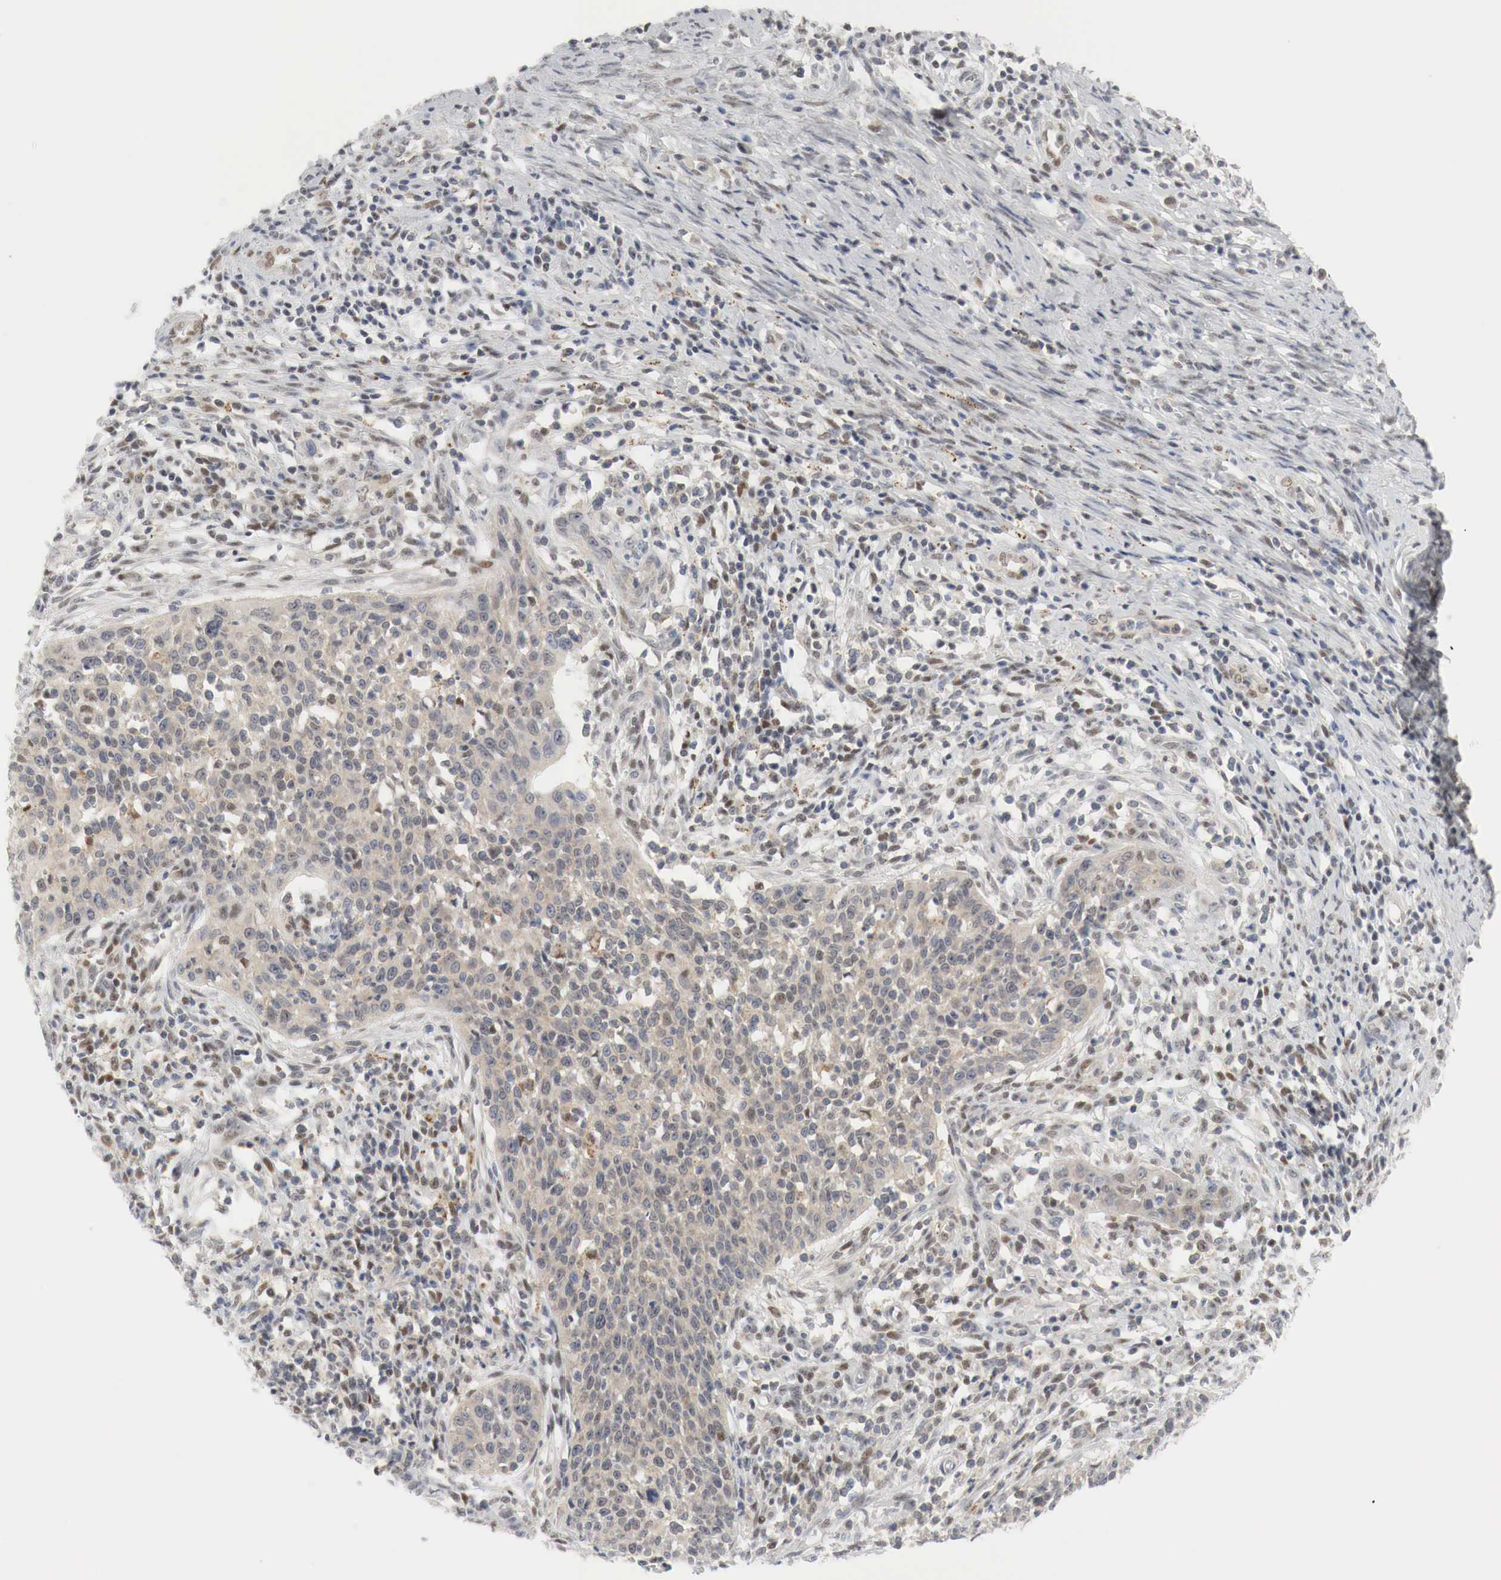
{"staining": {"intensity": "weak", "quantity": "25%-75%", "location": "cytoplasmic/membranous,nuclear"}, "tissue": "cervical cancer", "cell_type": "Tumor cells", "image_type": "cancer", "snomed": [{"axis": "morphology", "description": "Squamous cell carcinoma, NOS"}, {"axis": "topography", "description": "Cervix"}], "caption": "Immunohistochemical staining of cervical cancer demonstrates low levels of weak cytoplasmic/membranous and nuclear protein expression in about 25%-75% of tumor cells. The staining is performed using DAB brown chromogen to label protein expression. The nuclei are counter-stained blue using hematoxylin.", "gene": "MYC", "patient": {"sex": "female", "age": 41}}